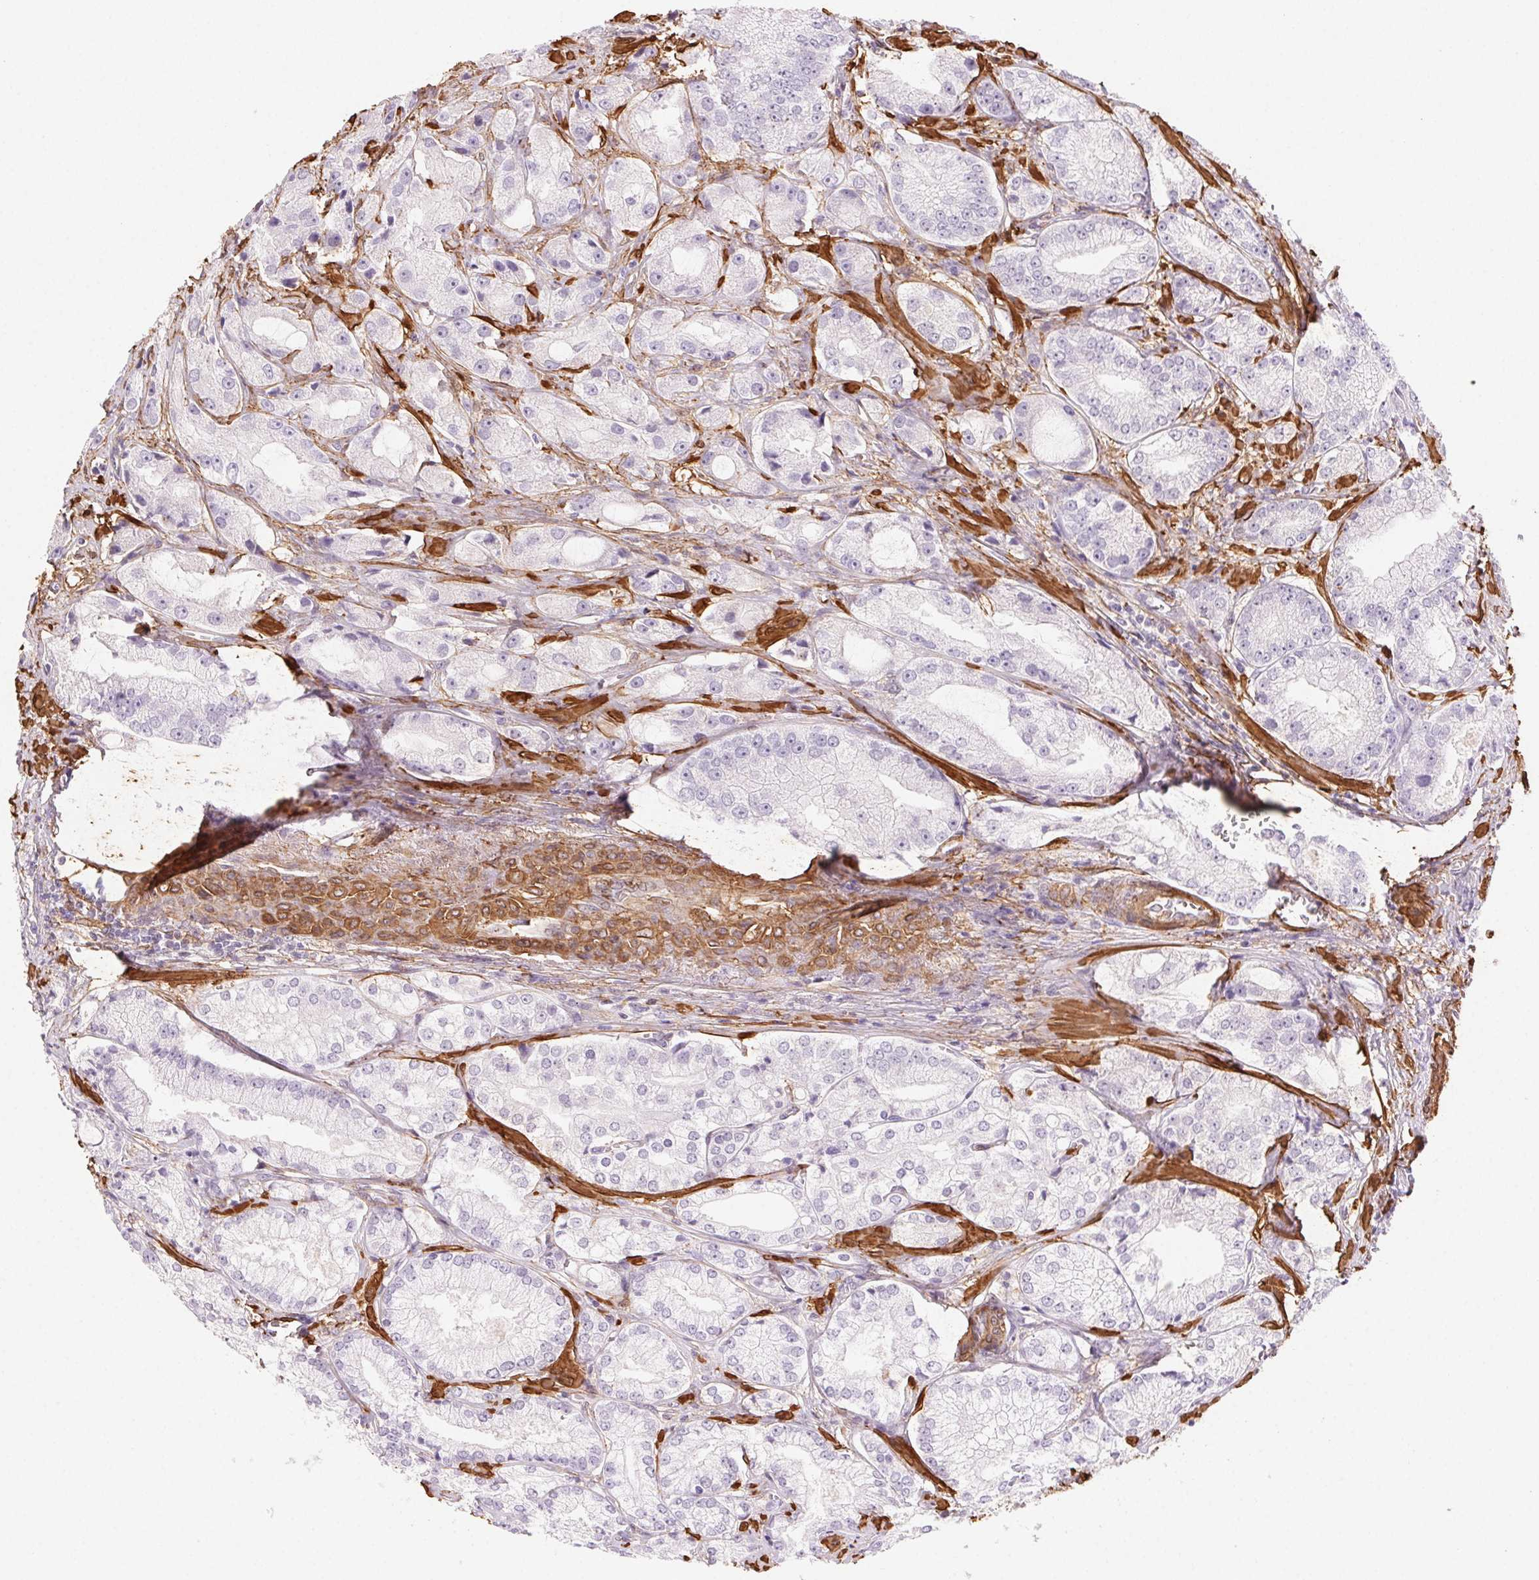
{"staining": {"intensity": "negative", "quantity": "none", "location": "none"}, "tissue": "prostate cancer", "cell_type": "Tumor cells", "image_type": "cancer", "snomed": [{"axis": "morphology", "description": "Adenocarcinoma, High grade"}, {"axis": "topography", "description": "Prostate"}], "caption": "Prostate cancer was stained to show a protein in brown. There is no significant staining in tumor cells.", "gene": "GPX8", "patient": {"sex": "male", "age": 64}}